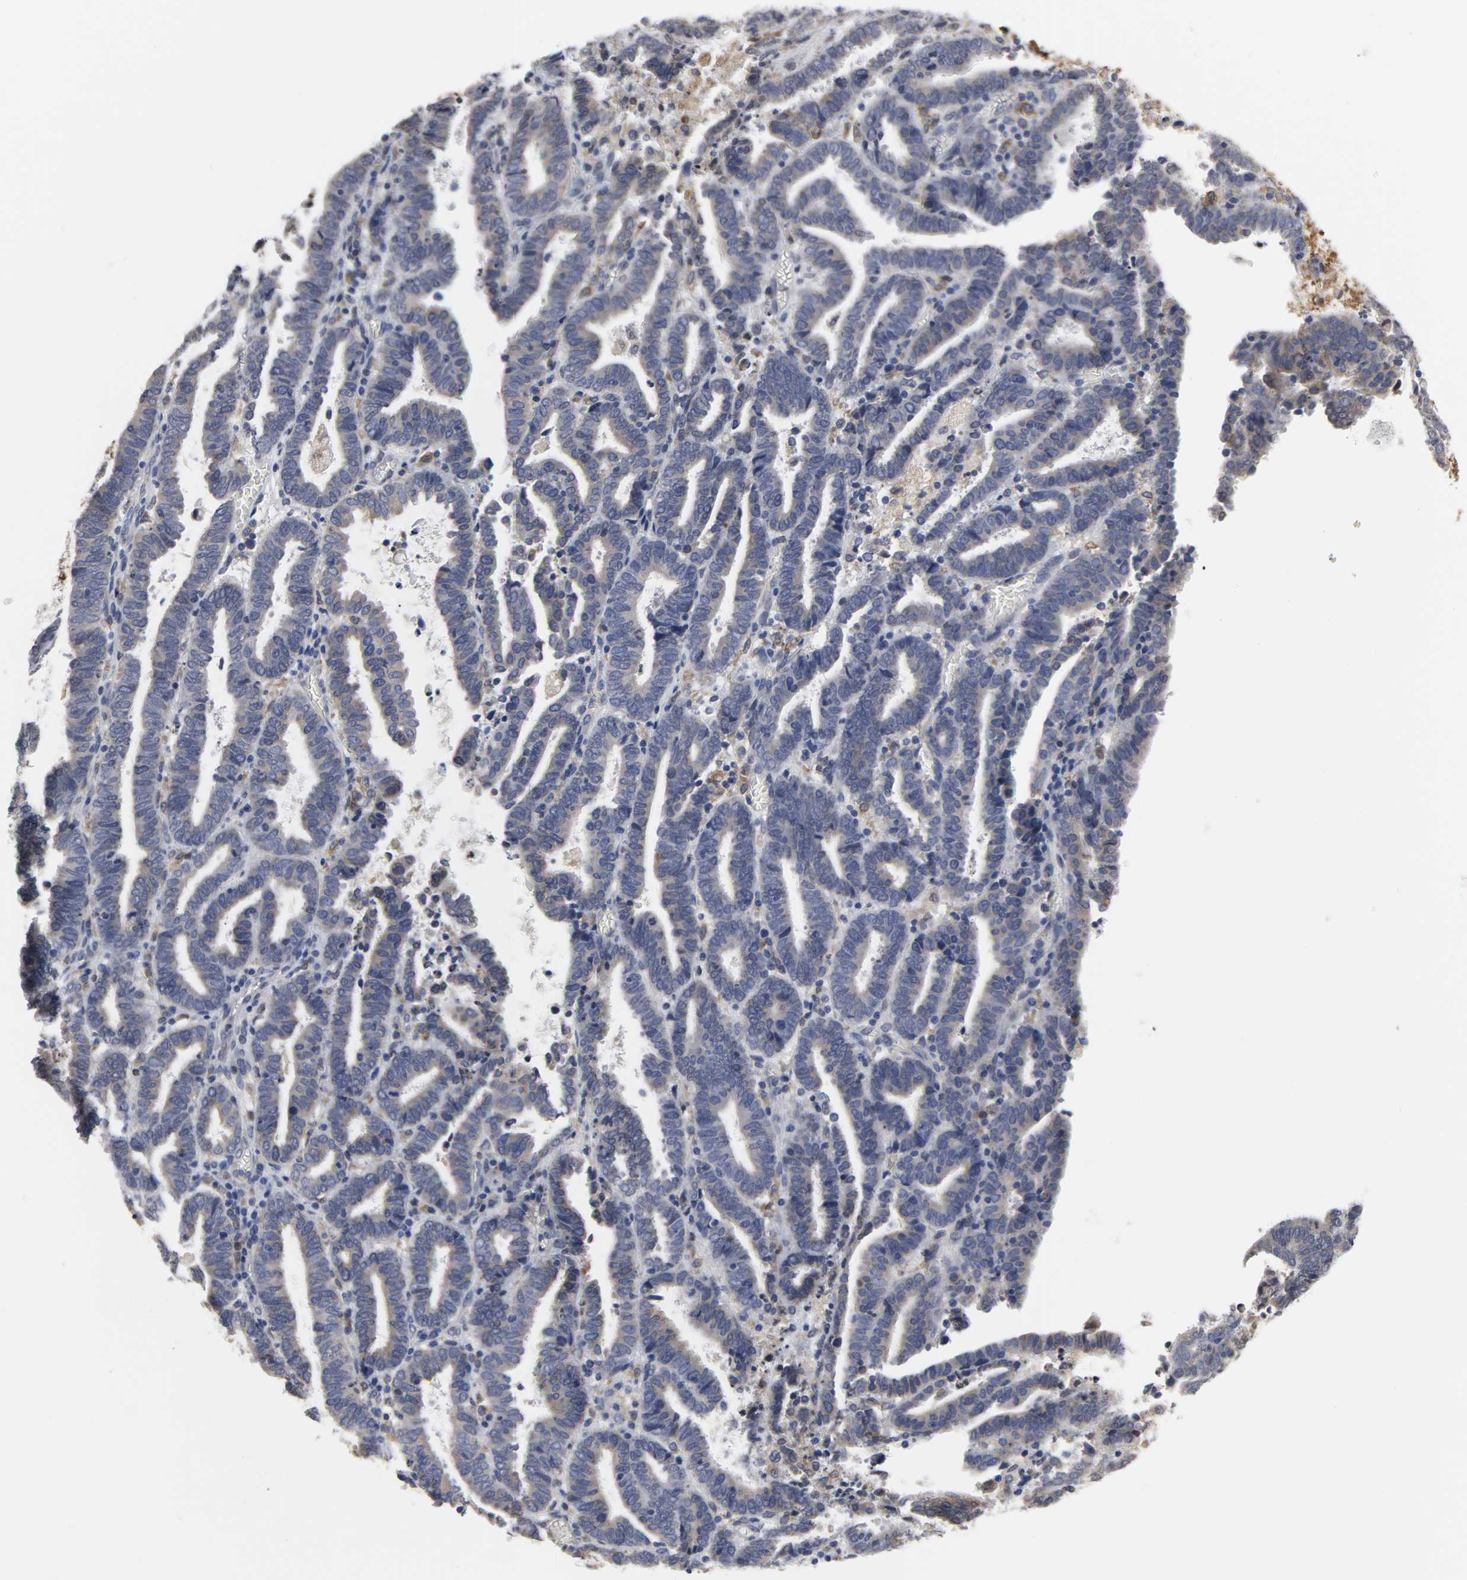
{"staining": {"intensity": "moderate", "quantity": "25%-75%", "location": "cytoplasmic/membranous"}, "tissue": "endometrial cancer", "cell_type": "Tumor cells", "image_type": "cancer", "snomed": [{"axis": "morphology", "description": "Adenocarcinoma, NOS"}, {"axis": "topography", "description": "Uterus"}], "caption": "Approximately 25%-75% of tumor cells in human endometrial cancer (adenocarcinoma) demonstrate moderate cytoplasmic/membranous protein staining as visualized by brown immunohistochemical staining.", "gene": "HCK", "patient": {"sex": "female", "age": 83}}